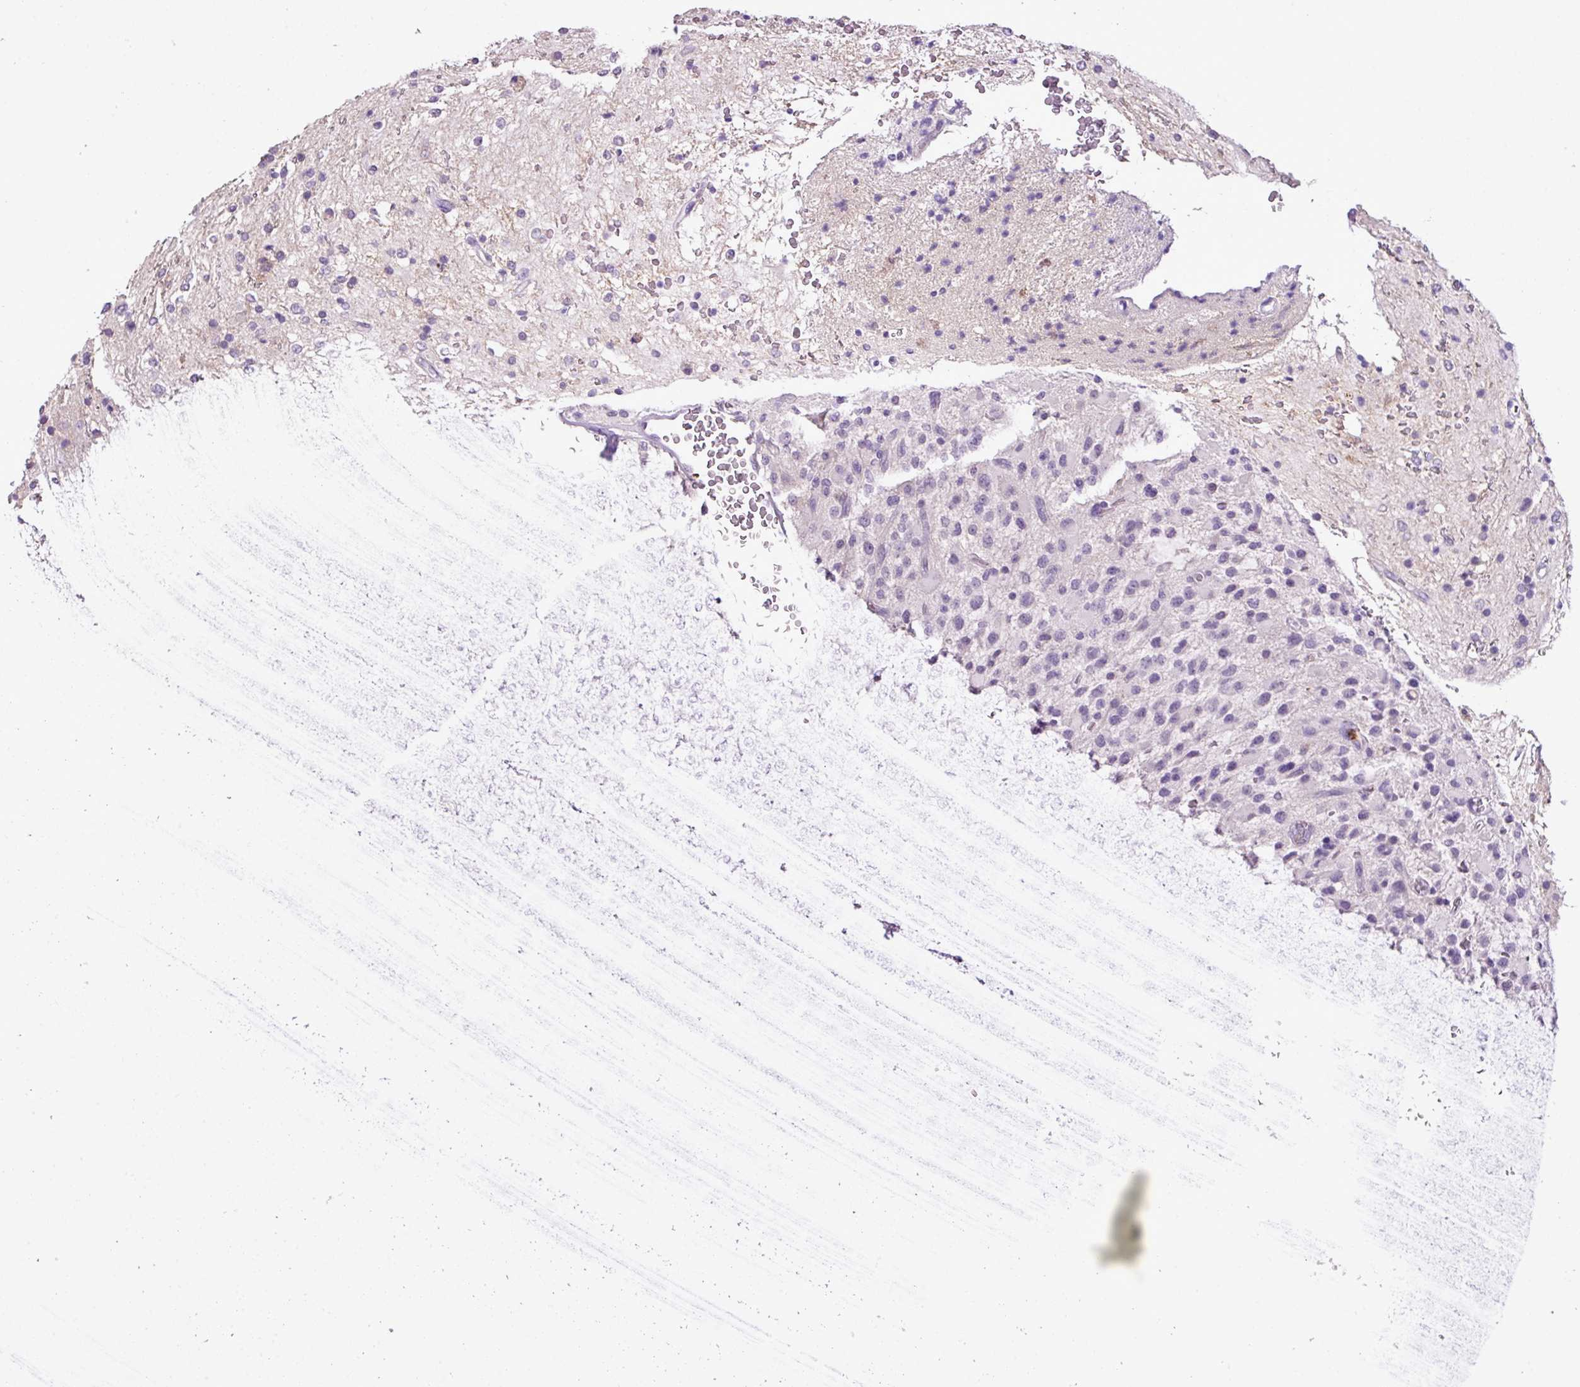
{"staining": {"intensity": "negative", "quantity": "none", "location": "none"}, "tissue": "glioma", "cell_type": "Tumor cells", "image_type": "cancer", "snomed": [{"axis": "morphology", "description": "Glioma, malignant, High grade"}, {"axis": "topography", "description": "Brain"}], "caption": "Immunohistochemistry image of glioma stained for a protein (brown), which shows no positivity in tumor cells.", "gene": "HTR3E", "patient": {"sex": "male", "age": 34}}